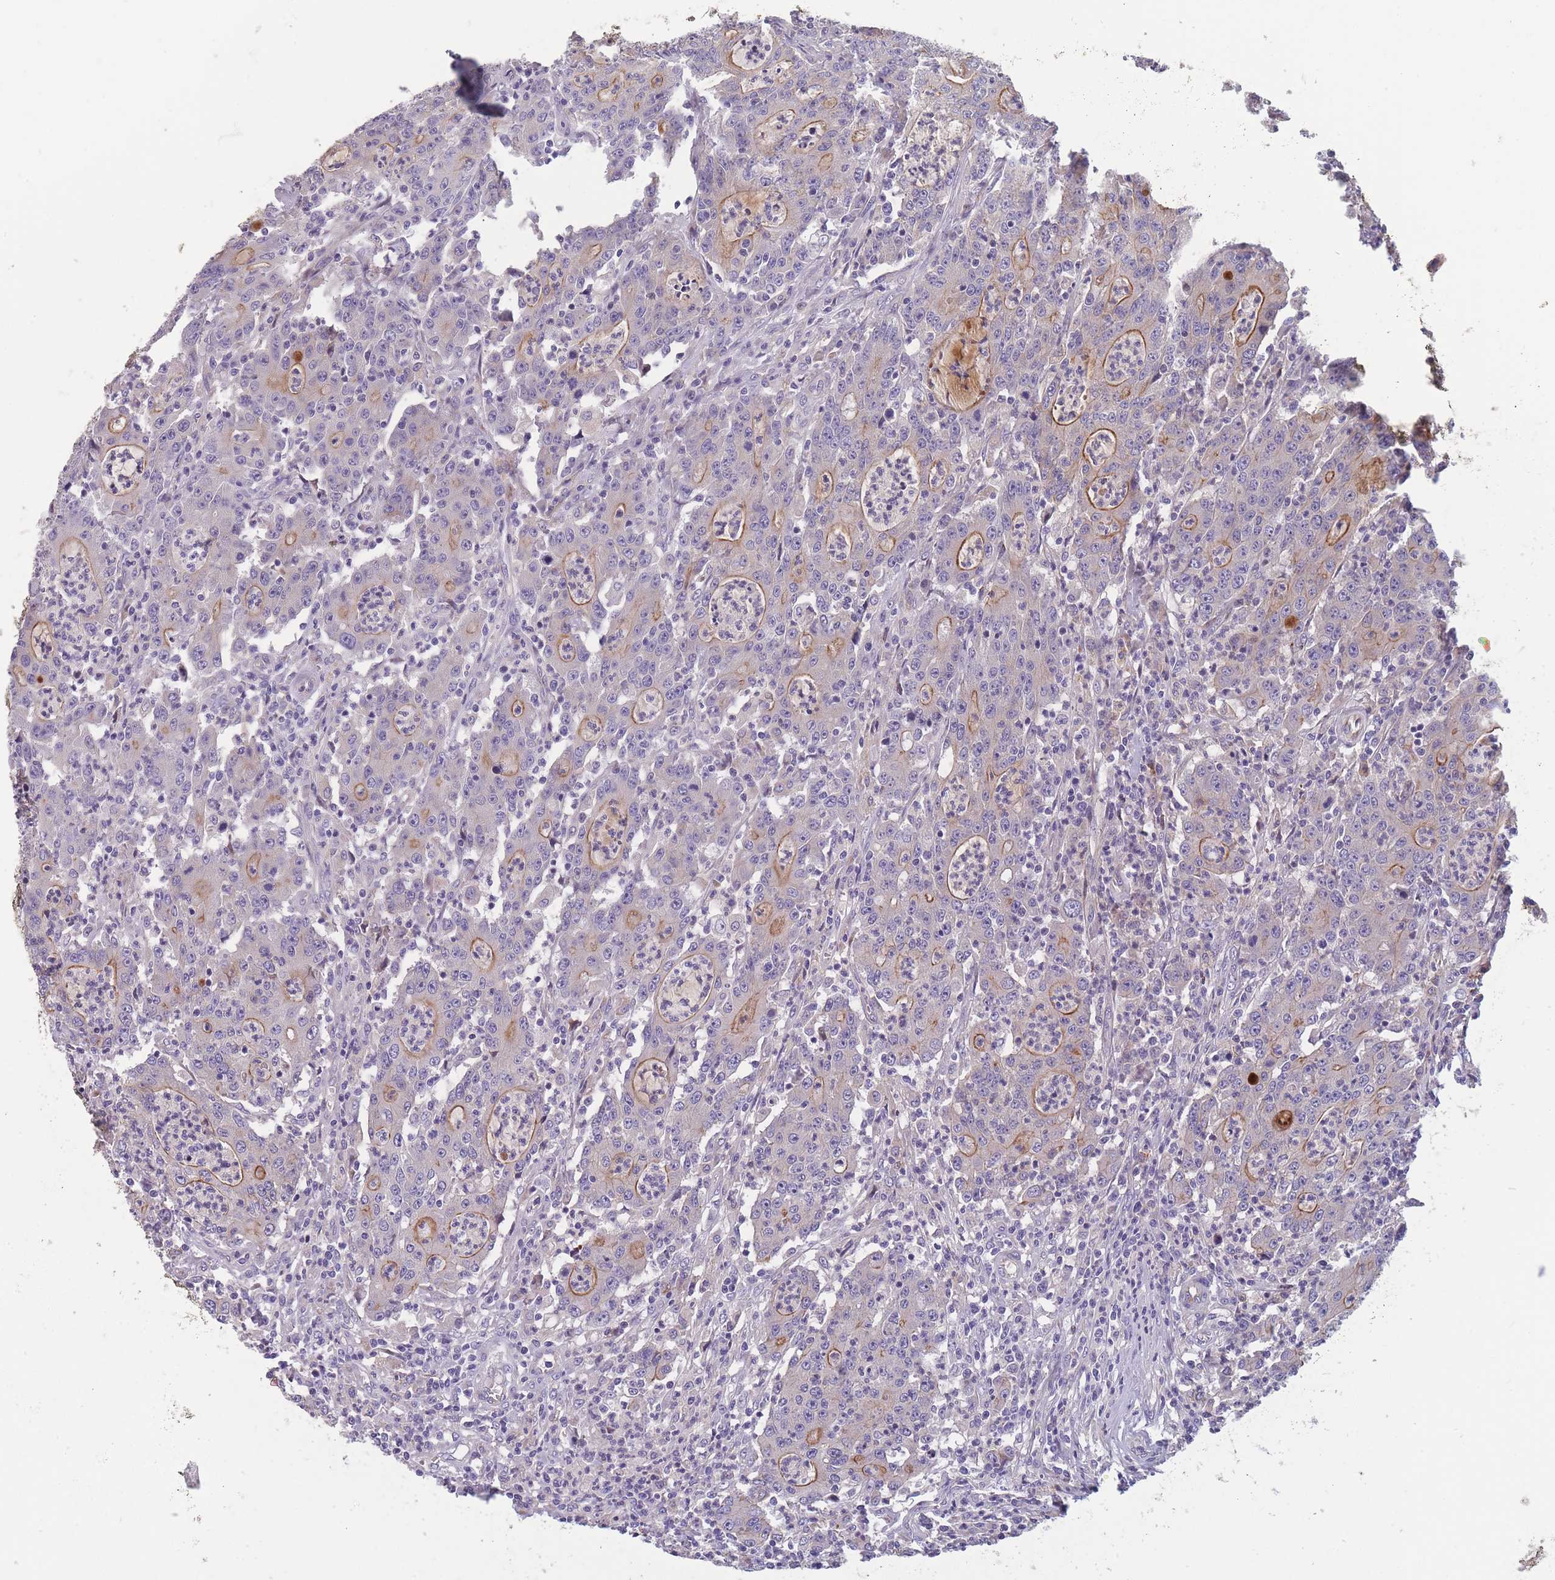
{"staining": {"intensity": "moderate", "quantity": "<25%", "location": "cytoplasmic/membranous"}, "tissue": "colorectal cancer", "cell_type": "Tumor cells", "image_type": "cancer", "snomed": [{"axis": "morphology", "description": "Adenocarcinoma, NOS"}, {"axis": "topography", "description": "Colon"}], "caption": "Human colorectal cancer (adenocarcinoma) stained with a brown dye shows moderate cytoplasmic/membranous positive positivity in about <25% of tumor cells.", "gene": "FAM83F", "patient": {"sex": "male", "age": 83}}